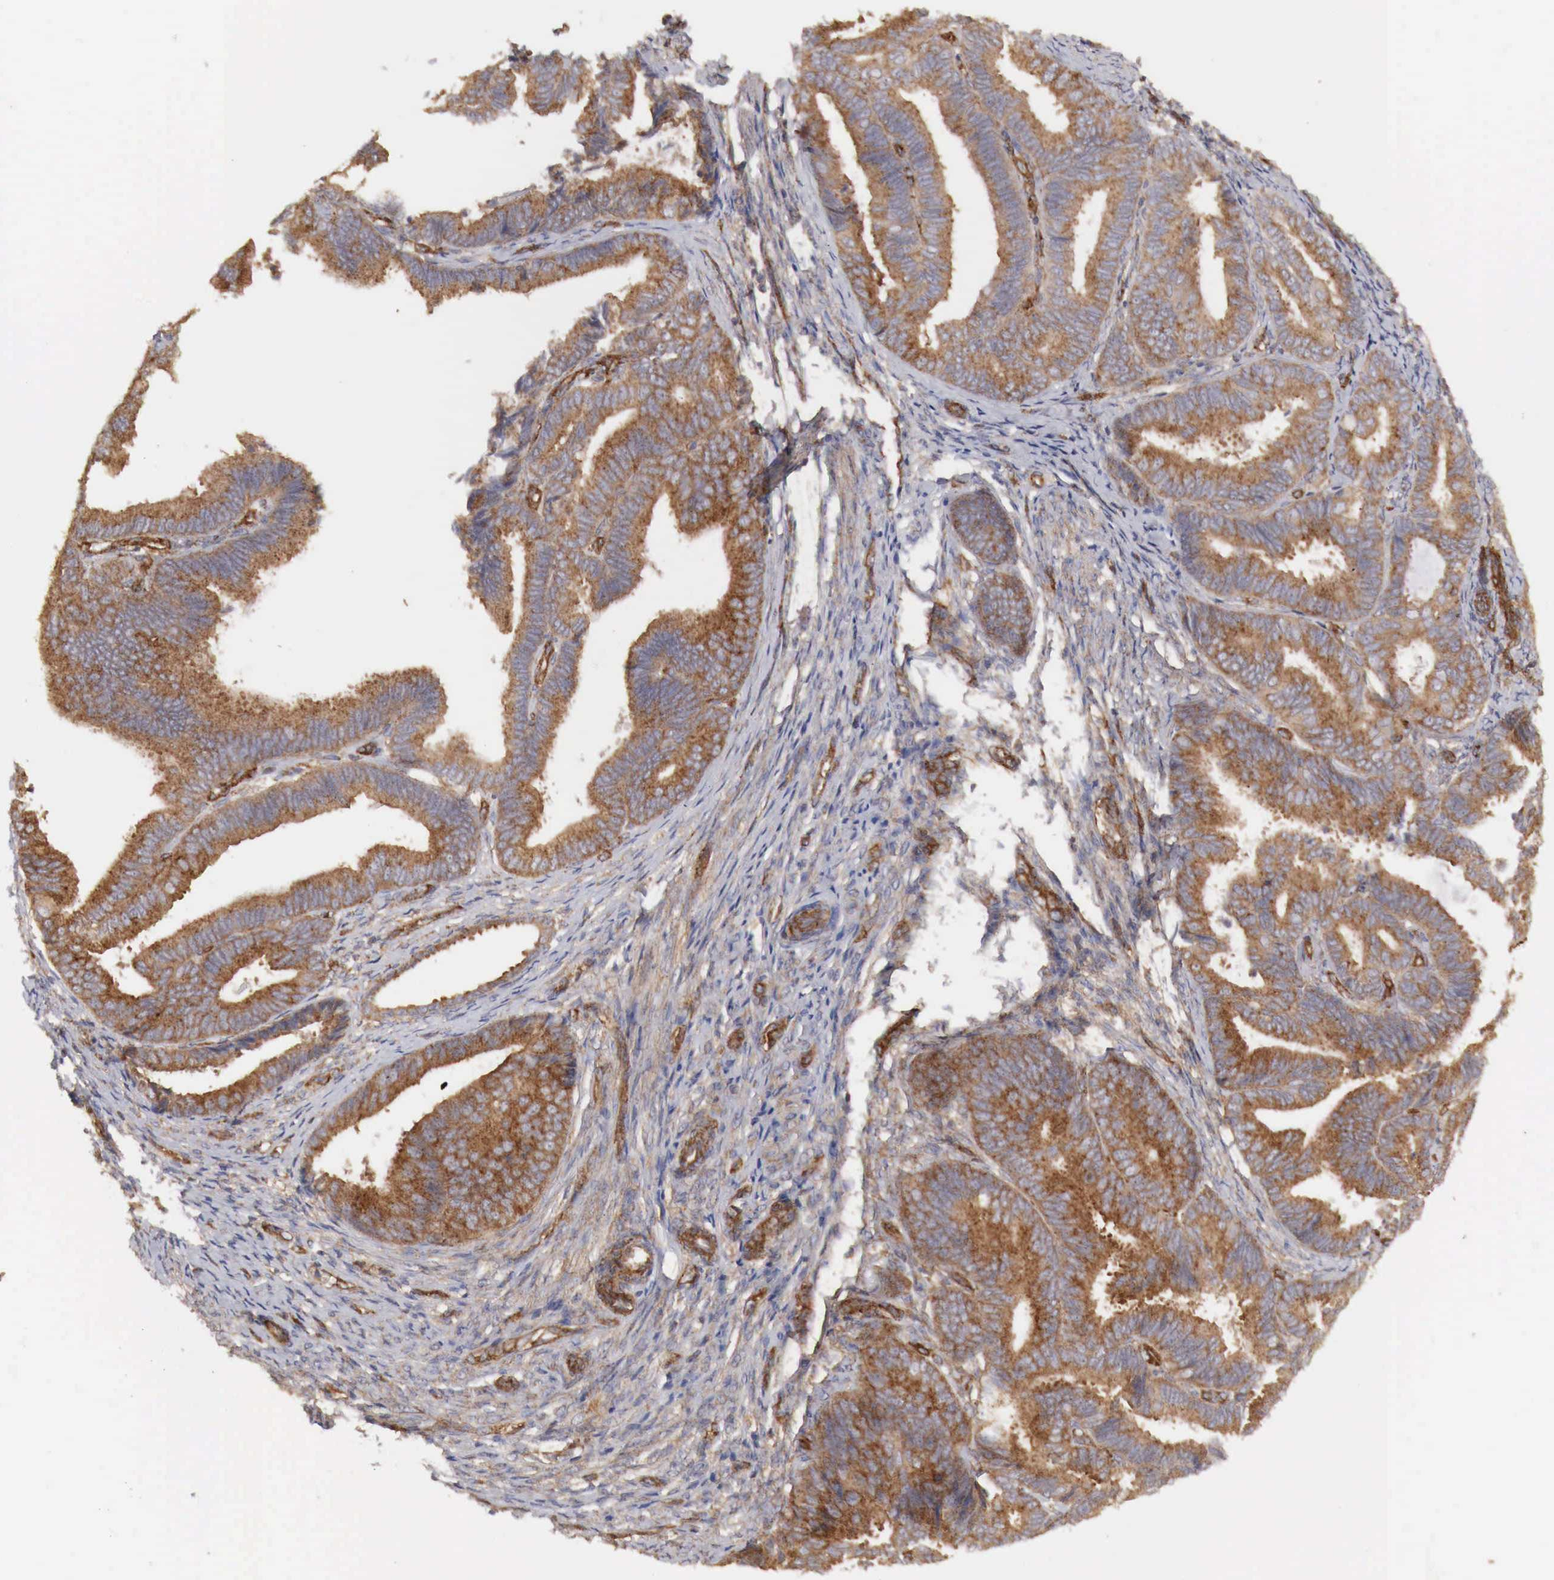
{"staining": {"intensity": "moderate", "quantity": ">75%", "location": "cytoplasmic/membranous"}, "tissue": "endometrial cancer", "cell_type": "Tumor cells", "image_type": "cancer", "snomed": [{"axis": "morphology", "description": "Adenocarcinoma, NOS"}, {"axis": "topography", "description": "Endometrium"}], "caption": "Protein analysis of adenocarcinoma (endometrial) tissue exhibits moderate cytoplasmic/membranous positivity in about >75% of tumor cells.", "gene": "ARMCX4", "patient": {"sex": "female", "age": 63}}